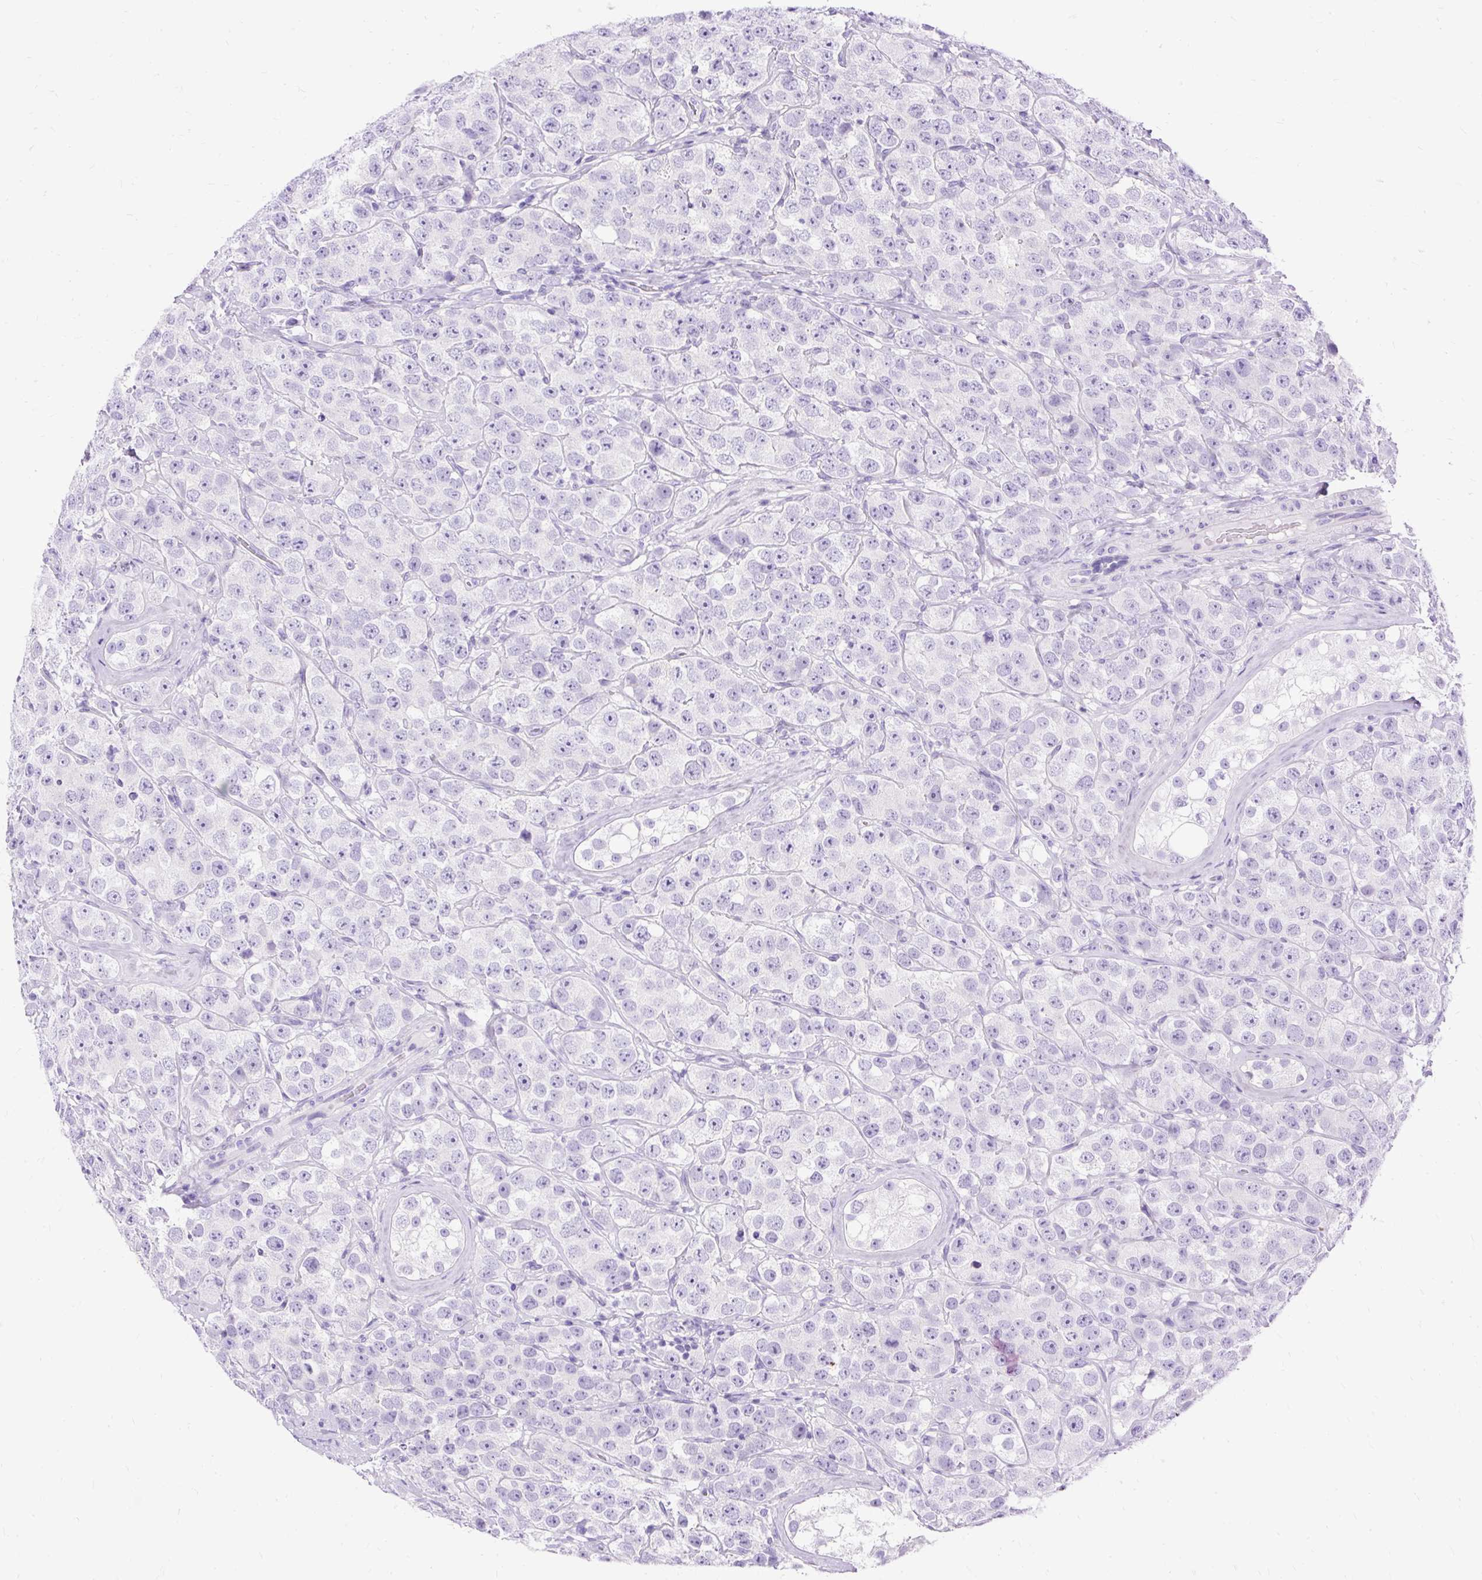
{"staining": {"intensity": "negative", "quantity": "none", "location": "none"}, "tissue": "testis cancer", "cell_type": "Tumor cells", "image_type": "cancer", "snomed": [{"axis": "morphology", "description": "Seminoma, NOS"}, {"axis": "topography", "description": "Testis"}], "caption": "IHC micrograph of neoplastic tissue: human testis cancer stained with DAB (3,3'-diaminobenzidine) reveals no significant protein expression in tumor cells. (Immunohistochemistry, brightfield microscopy, high magnification).", "gene": "HEY1", "patient": {"sex": "male", "age": 28}}